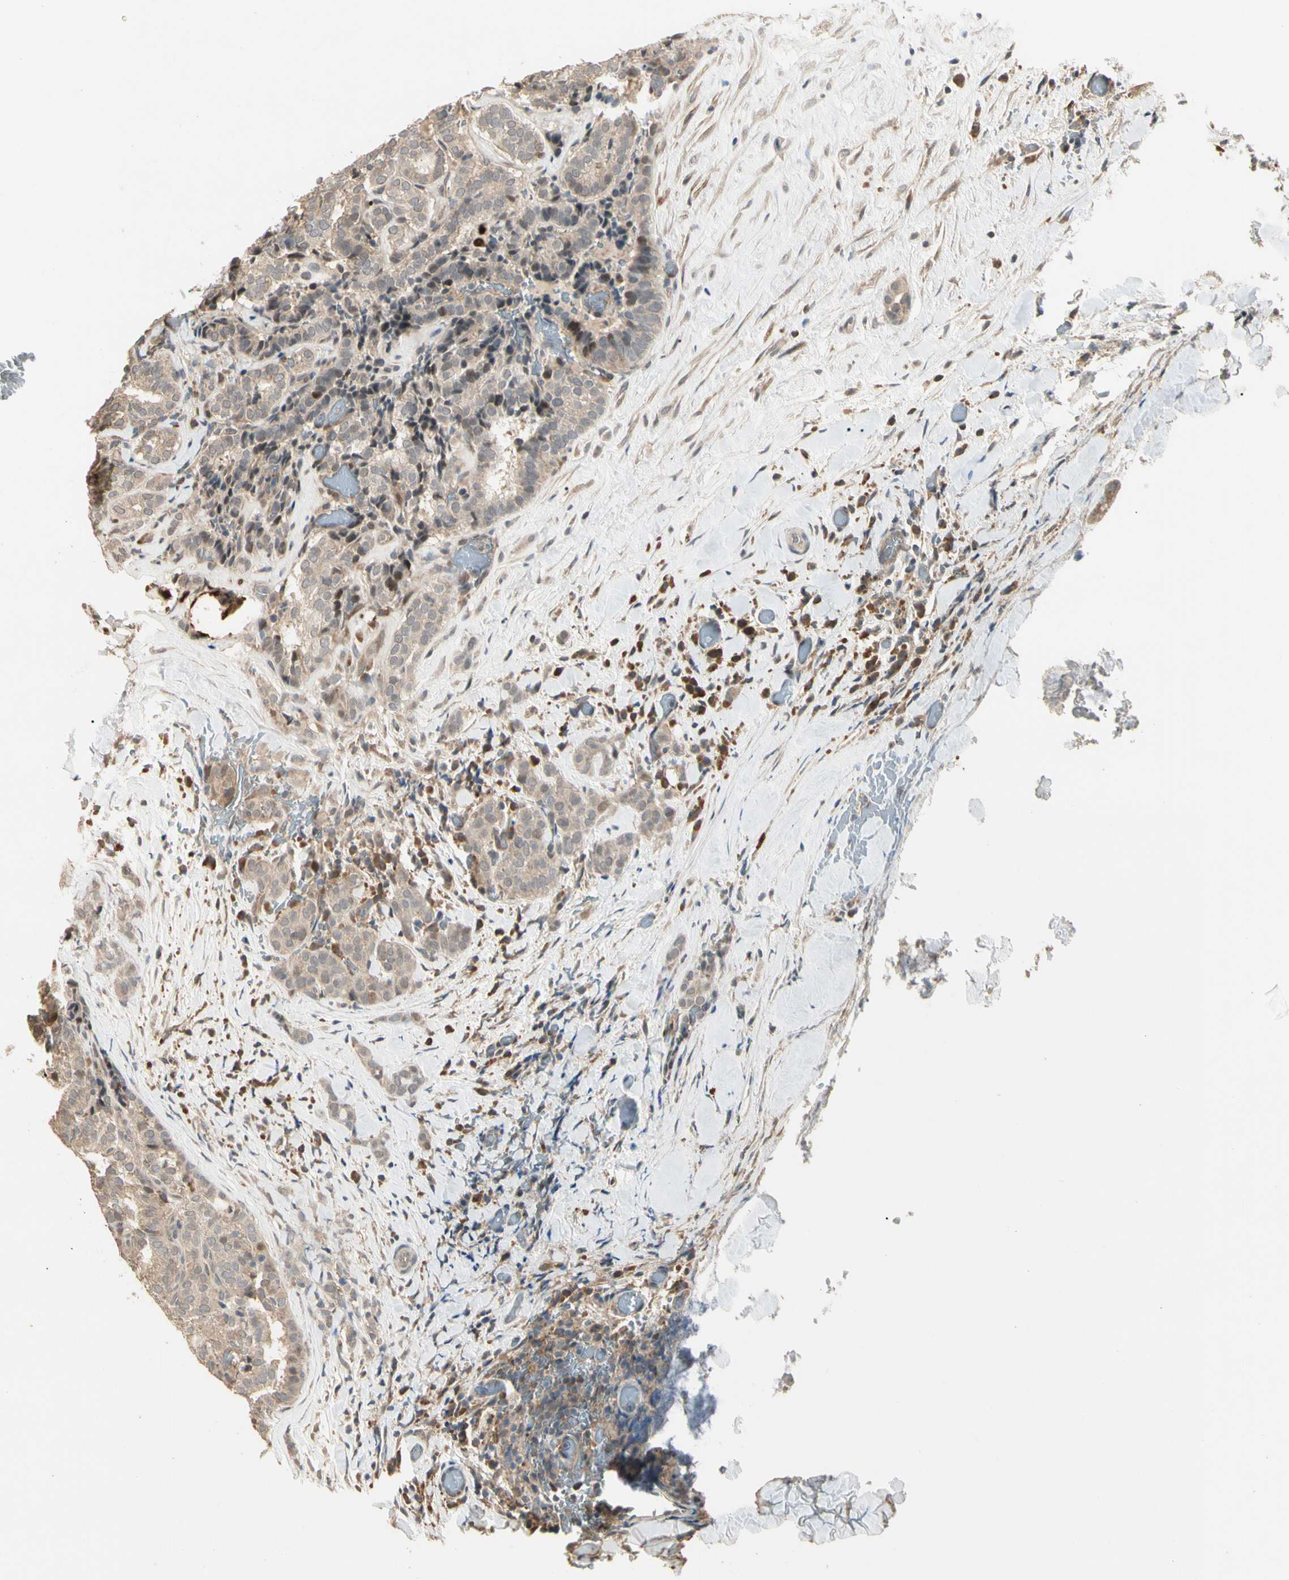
{"staining": {"intensity": "weak", "quantity": ">75%", "location": "cytoplasmic/membranous"}, "tissue": "thyroid cancer", "cell_type": "Tumor cells", "image_type": "cancer", "snomed": [{"axis": "morphology", "description": "Normal tissue, NOS"}, {"axis": "morphology", "description": "Papillary adenocarcinoma, NOS"}, {"axis": "topography", "description": "Thyroid gland"}], "caption": "Weak cytoplasmic/membranous protein positivity is seen in approximately >75% of tumor cells in papillary adenocarcinoma (thyroid).", "gene": "ATG4C", "patient": {"sex": "female", "age": 30}}